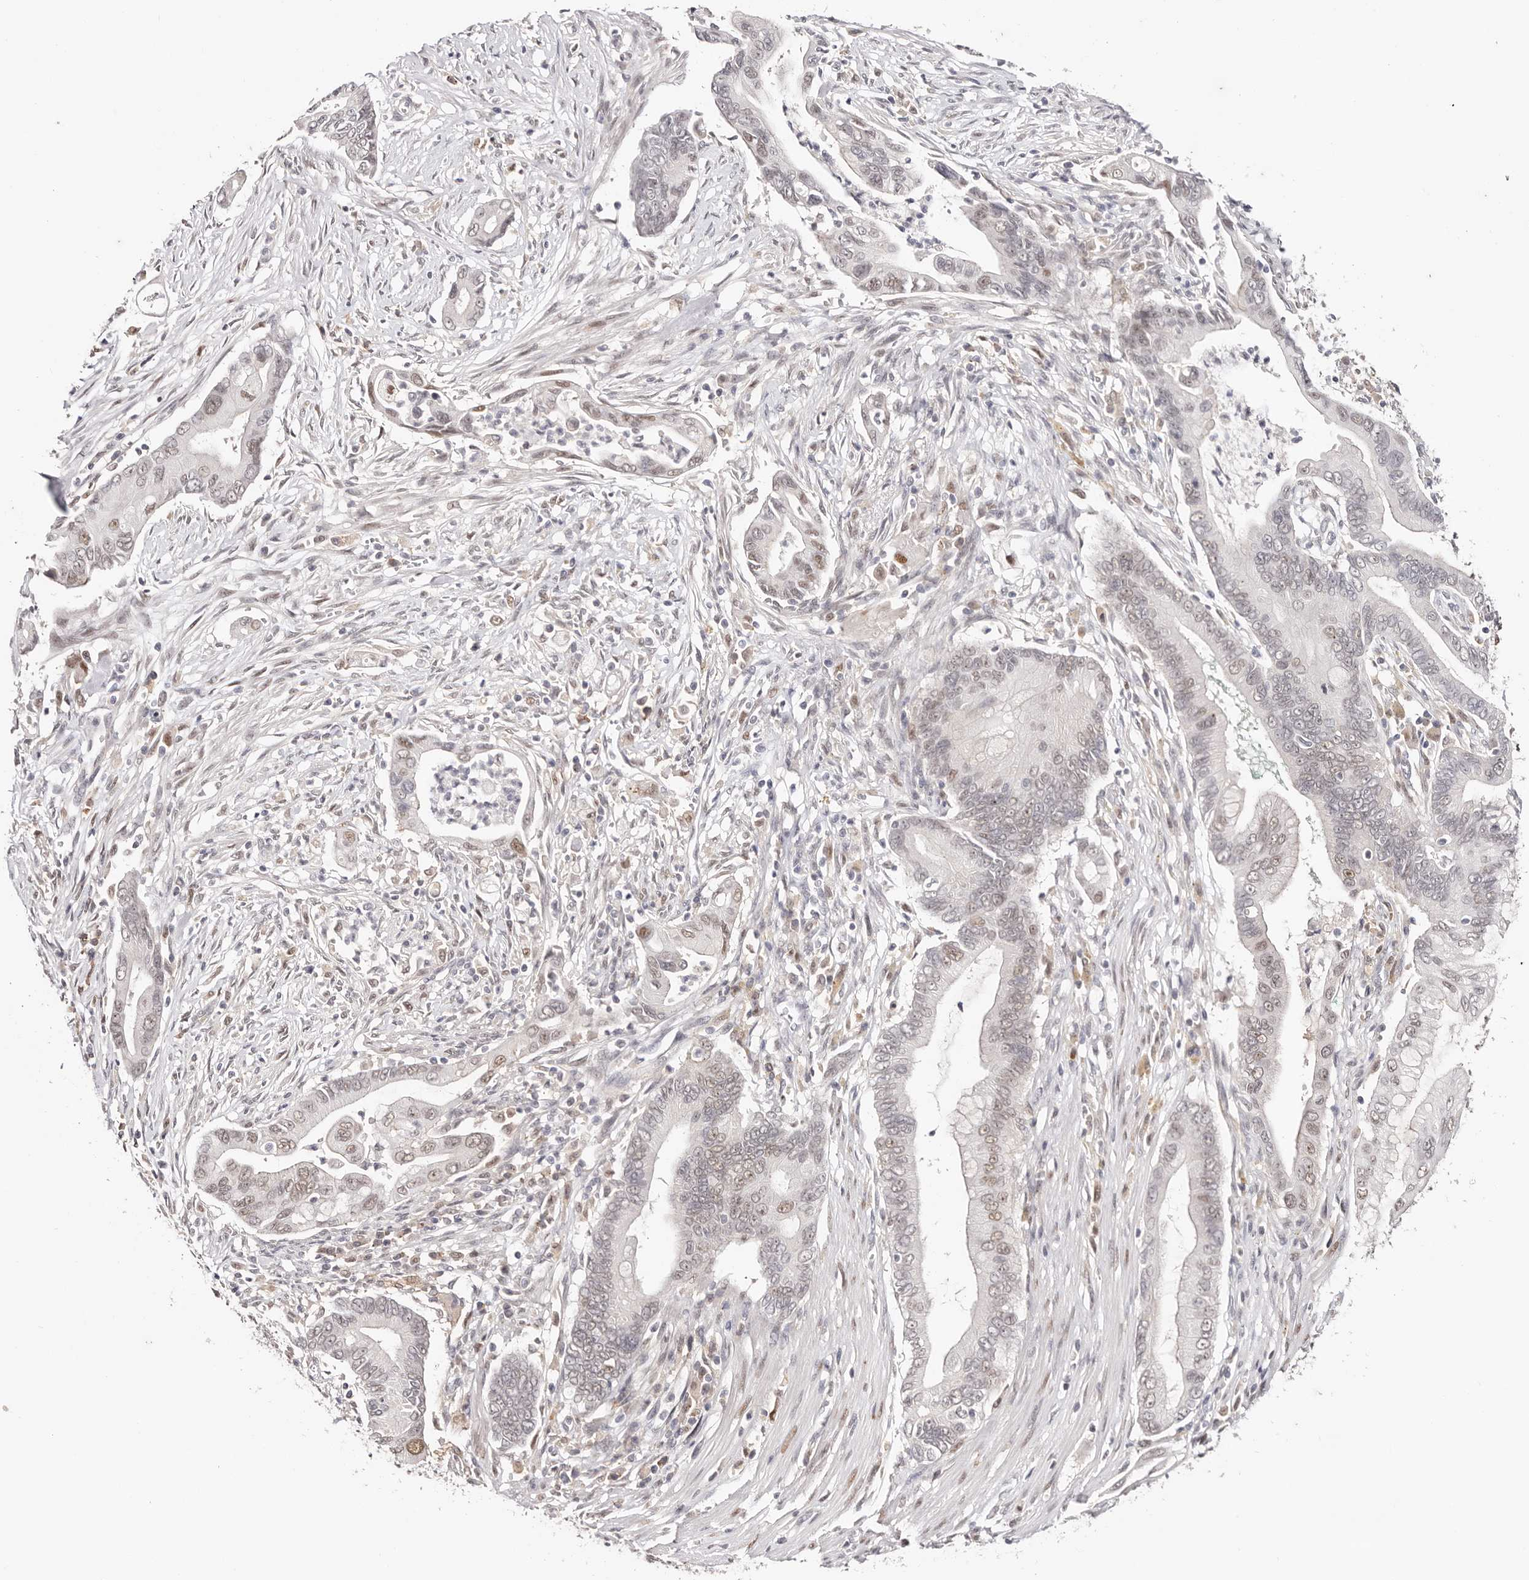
{"staining": {"intensity": "weak", "quantity": "25%-75%", "location": "nuclear"}, "tissue": "pancreatic cancer", "cell_type": "Tumor cells", "image_type": "cancer", "snomed": [{"axis": "morphology", "description": "Adenocarcinoma, NOS"}, {"axis": "topography", "description": "Pancreas"}], "caption": "IHC of human pancreatic cancer (adenocarcinoma) shows low levels of weak nuclear positivity in approximately 25%-75% of tumor cells.", "gene": "TYW3", "patient": {"sex": "male", "age": 78}}